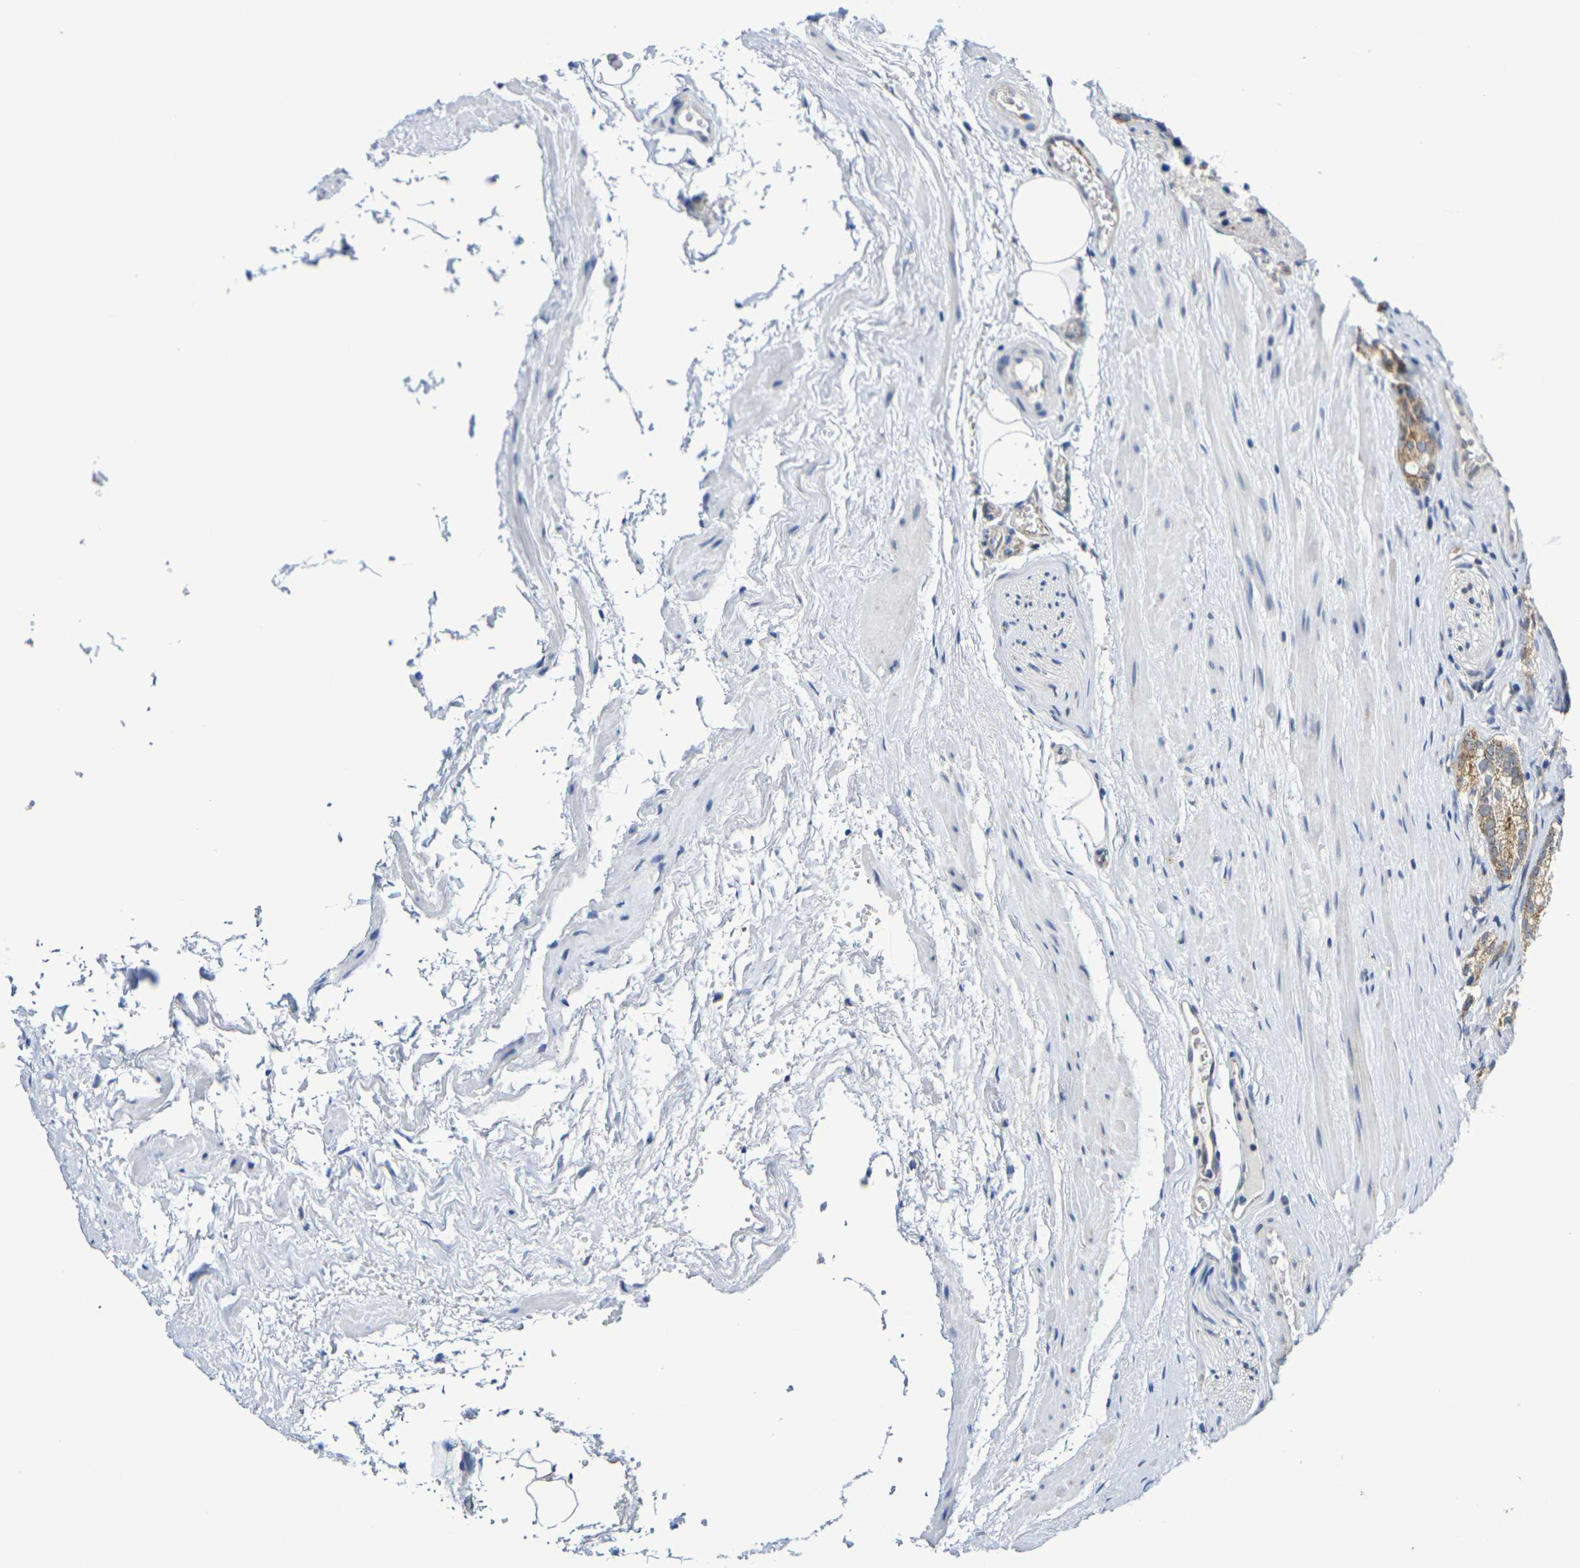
{"staining": {"intensity": "weak", "quantity": ">75%", "location": "cytoplasmic/membranous"}, "tissue": "prostate cancer", "cell_type": "Tumor cells", "image_type": "cancer", "snomed": [{"axis": "morphology", "description": "Adenocarcinoma, Low grade"}, {"axis": "topography", "description": "Prostate"}], "caption": "DAB (3,3'-diaminobenzidine) immunohistochemical staining of human prostate low-grade adenocarcinoma shows weak cytoplasmic/membranous protein expression in approximately >75% of tumor cells.", "gene": "CHRNB1", "patient": {"sex": "male", "age": 59}}